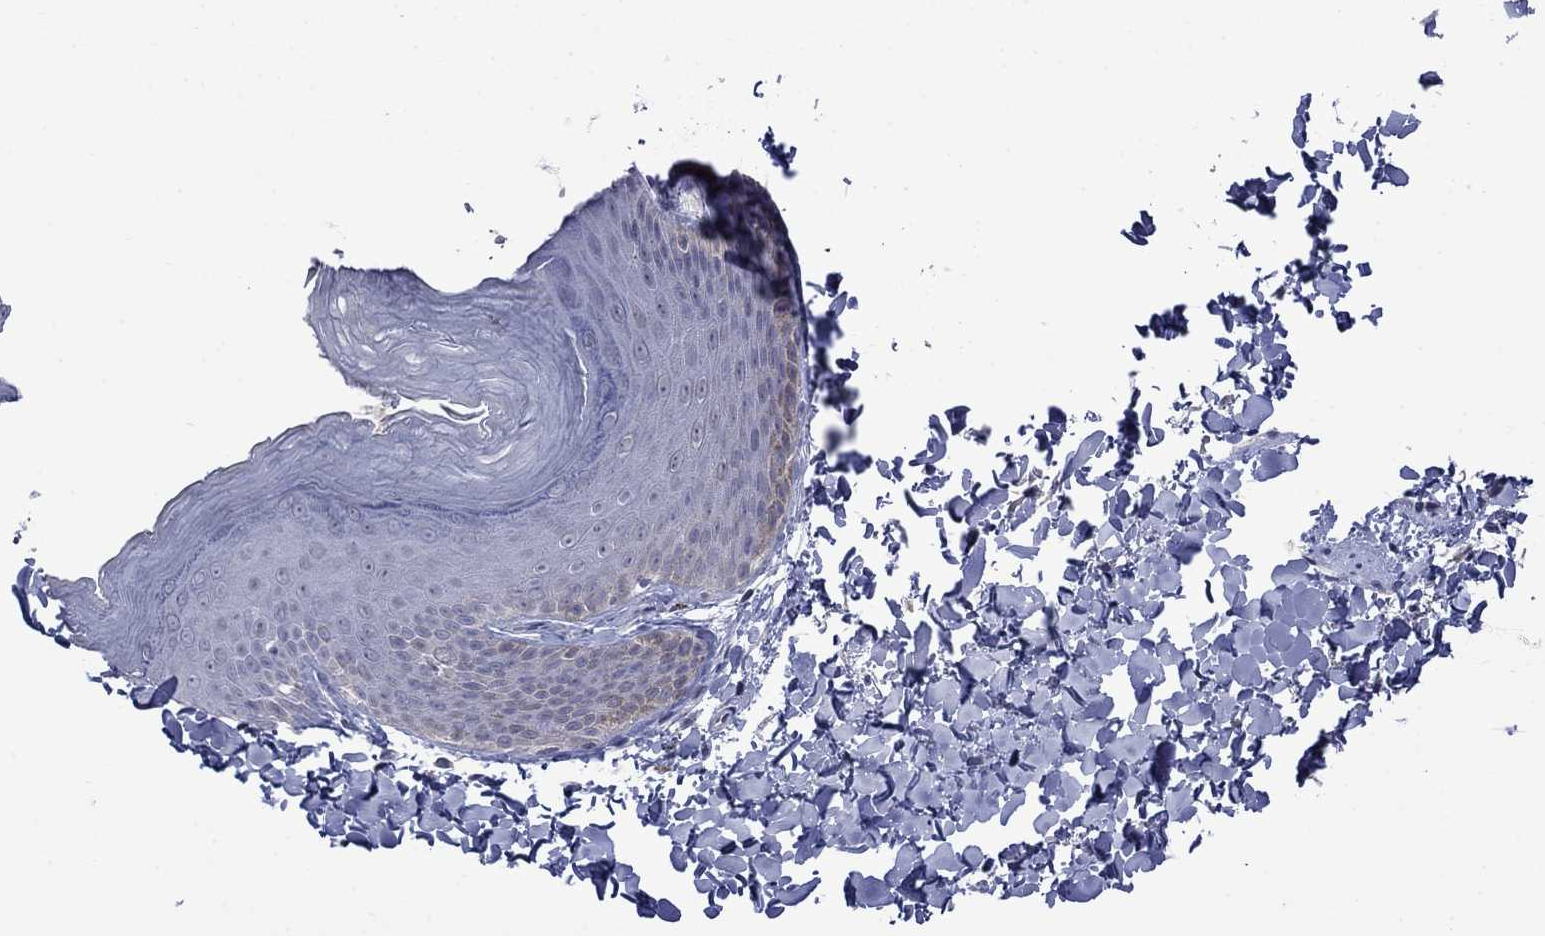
{"staining": {"intensity": "negative", "quantity": "none", "location": "none"}, "tissue": "skin", "cell_type": "Epidermal cells", "image_type": "normal", "snomed": [{"axis": "morphology", "description": "Normal tissue, NOS"}, {"axis": "topography", "description": "Anal"}], "caption": "This is a histopathology image of IHC staining of normal skin, which shows no staining in epidermal cells. Brightfield microscopy of immunohistochemistry stained with DAB (3,3'-diaminobenzidine) (brown) and hematoxylin (blue), captured at high magnification.", "gene": "KCNJ16", "patient": {"sex": "male", "age": 53}}